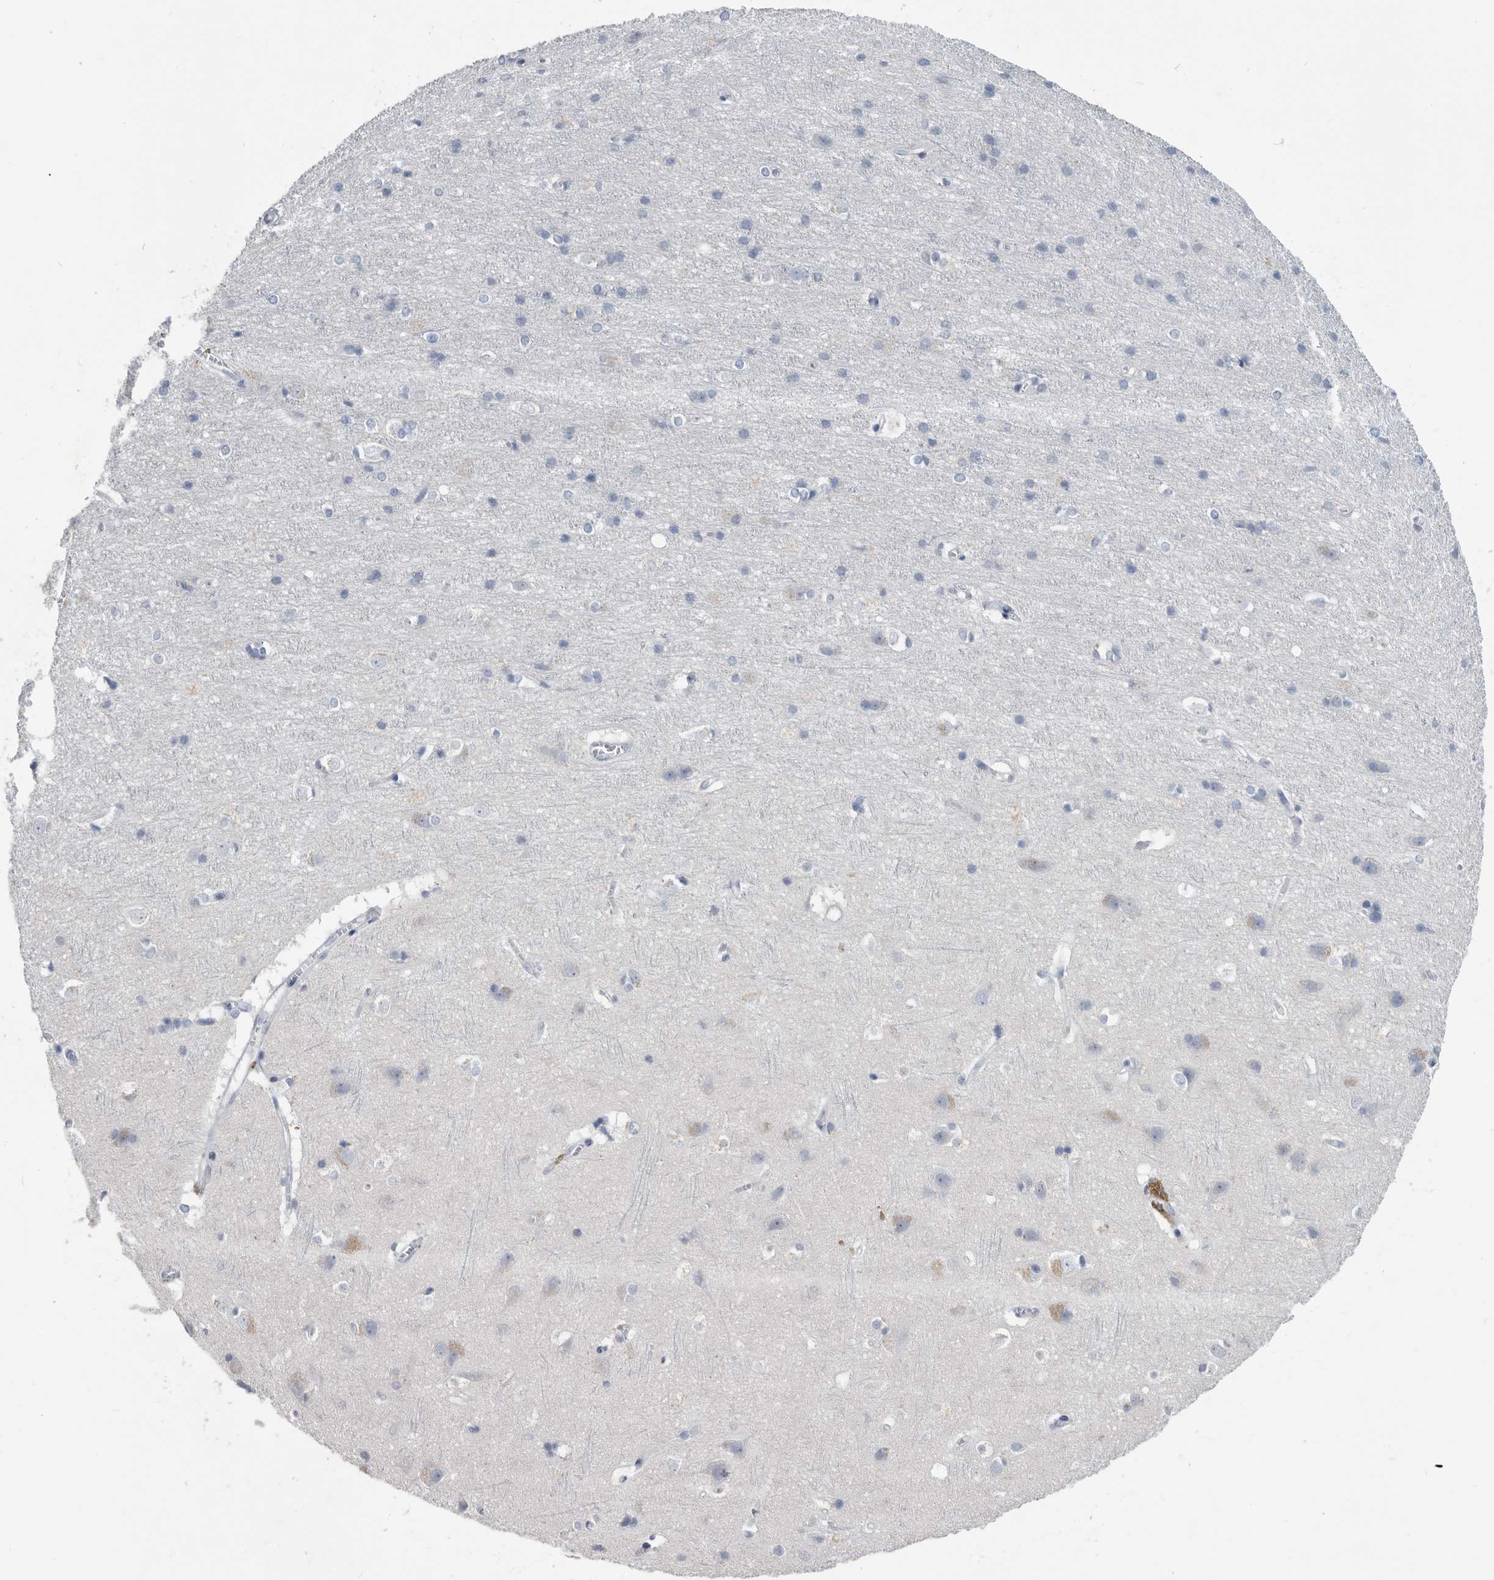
{"staining": {"intensity": "weak", "quantity": "<25%", "location": "cytoplasmic/membranous"}, "tissue": "cerebral cortex", "cell_type": "Endothelial cells", "image_type": "normal", "snomed": [{"axis": "morphology", "description": "Normal tissue, NOS"}, {"axis": "topography", "description": "Cerebral cortex"}], "caption": "Immunohistochemistry image of benign cerebral cortex: human cerebral cortex stained with DAB reveals no significant protein staining in endothelial cells.", "gene": "BTBD6", "patient": {"sex": "male", "age": 54}}